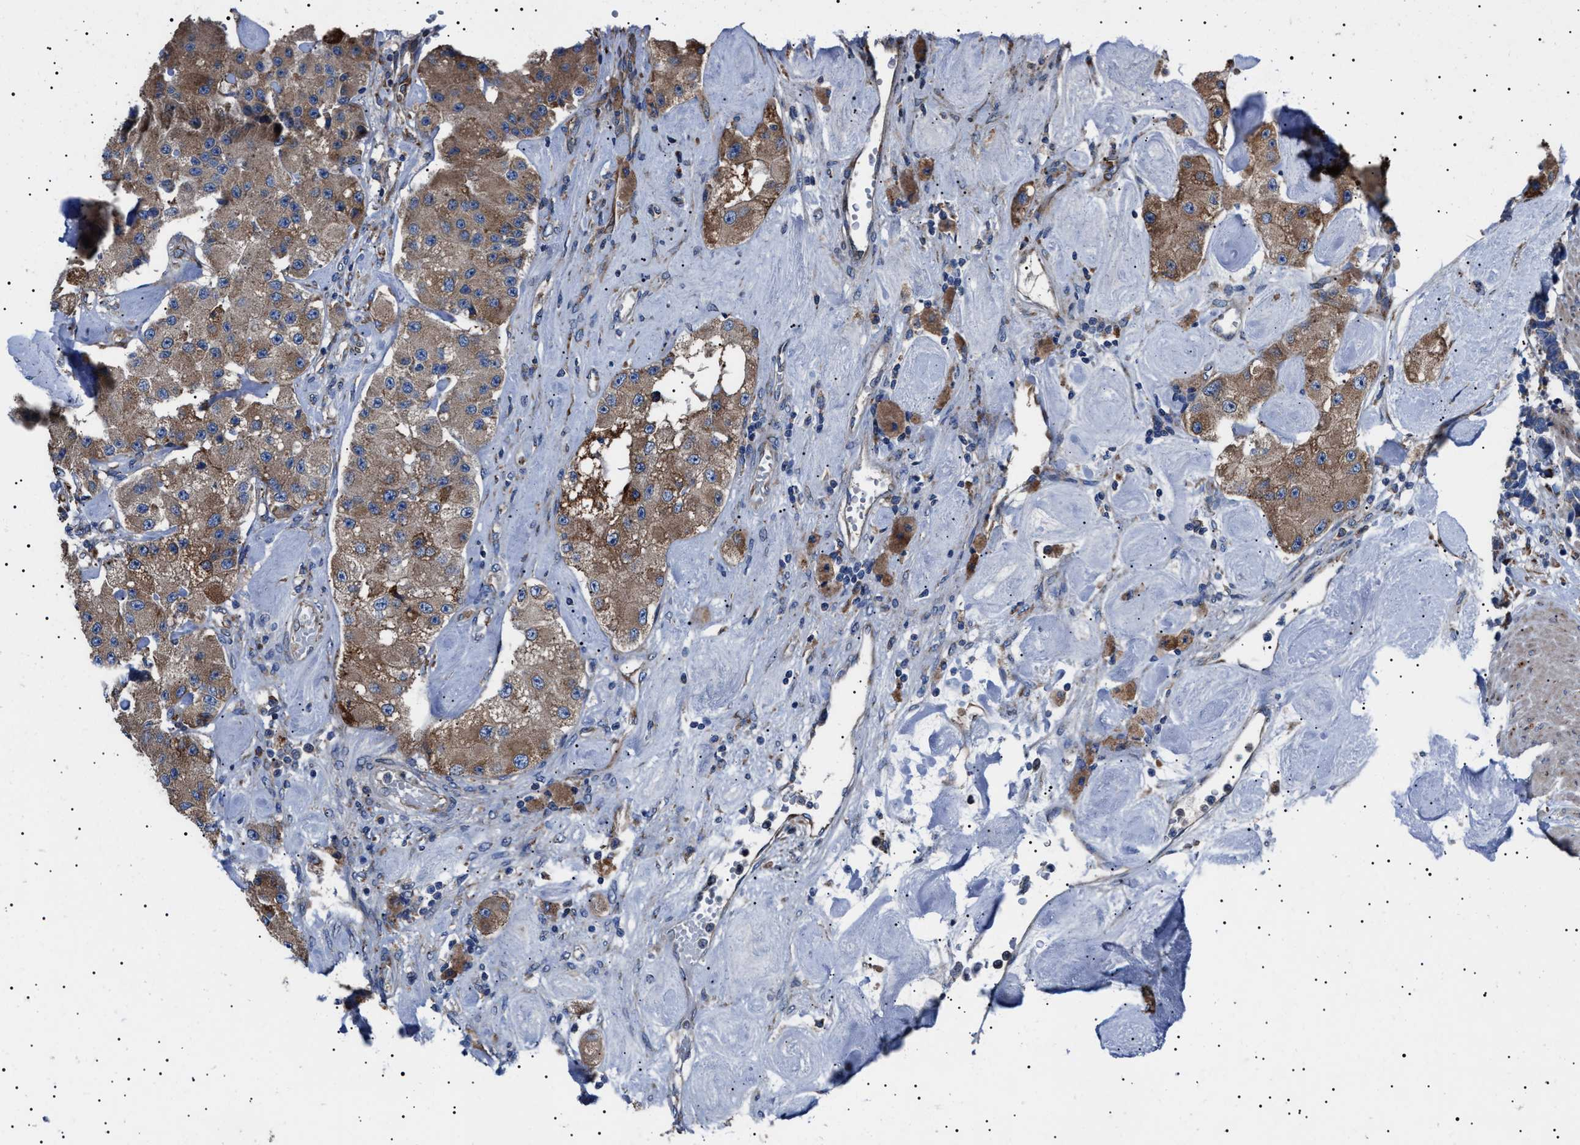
{"staining": {"intensity": "strong", "quantity": ">75%", "location": "cytoplasmic/membranous"}, "tissue": "carcinoid", "cell_type": "Tumor cells", "image_type": "cancer", "snomed": [{"axis": "morphology", "description": "Carcinoid, malignant, NOS"}, {"axis": "topography", "description": "Pancreas"}], "caption": "Tumor cells demonstrate high levels of strong cytoplasmic/membranous expression in about >75% of cells in carcinoid (malignant).", "gene": "TOP1MT", "patient": {"sex": "male", "age": 41}}